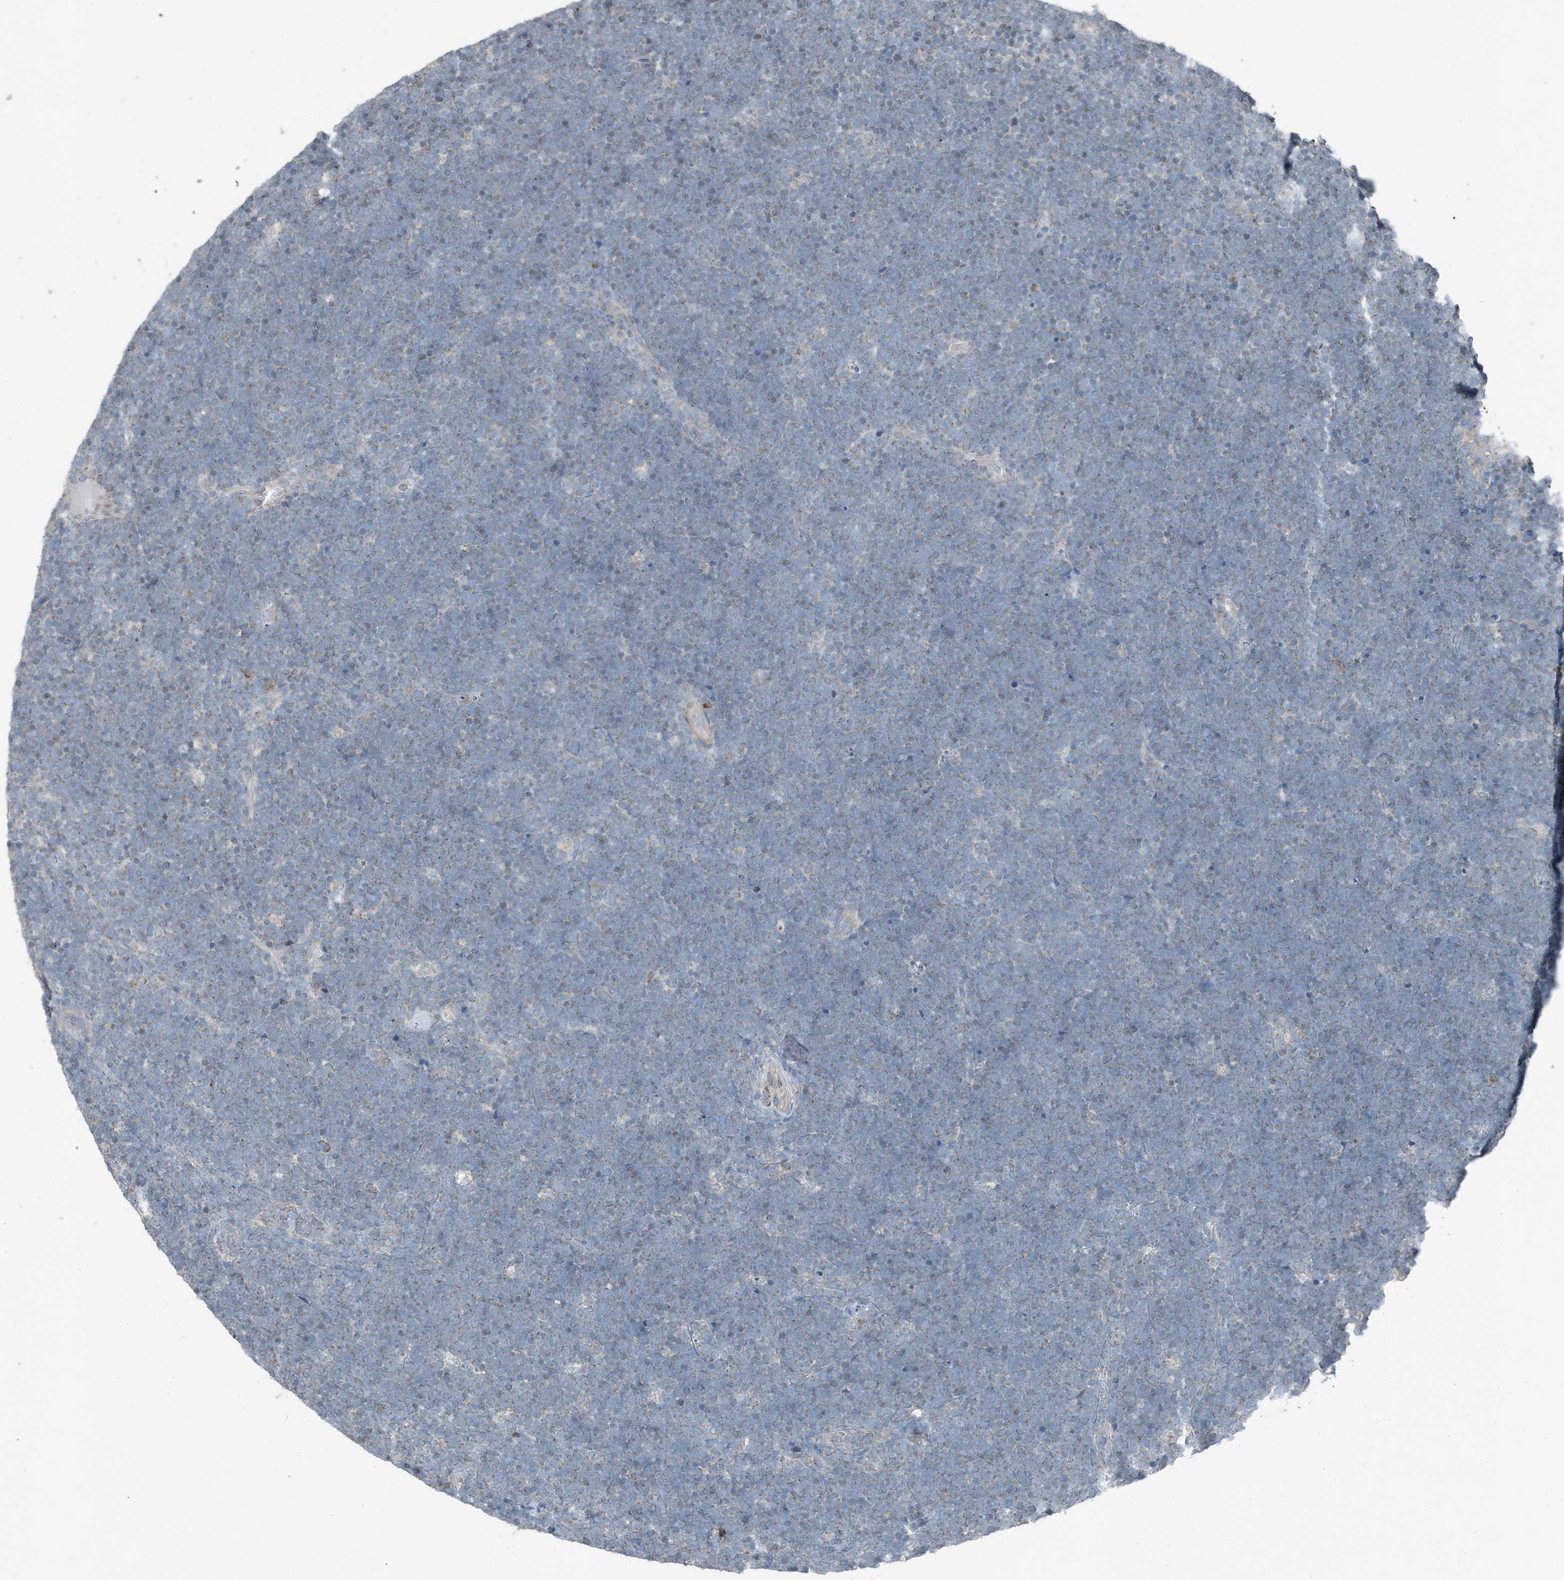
{"staining": {"intensity": "negative", "quantity": "none", "location": "none"}, "tissue": "lymphoma", "cell_type": "Tumor cells", "image_type": "cancer", "snomed": [{"axis": "morphology", "description": "Malignant lymphoma, non-Hodgkin's type, High grade"}, {"axis": "topography", "description": "Lymph node"}], "caption": "An image of lymphoma stained for a protein shows no brown staining in tumor cells.", "gene": "MT-CYB", "patient": {"sex": "male", "age": 13}}